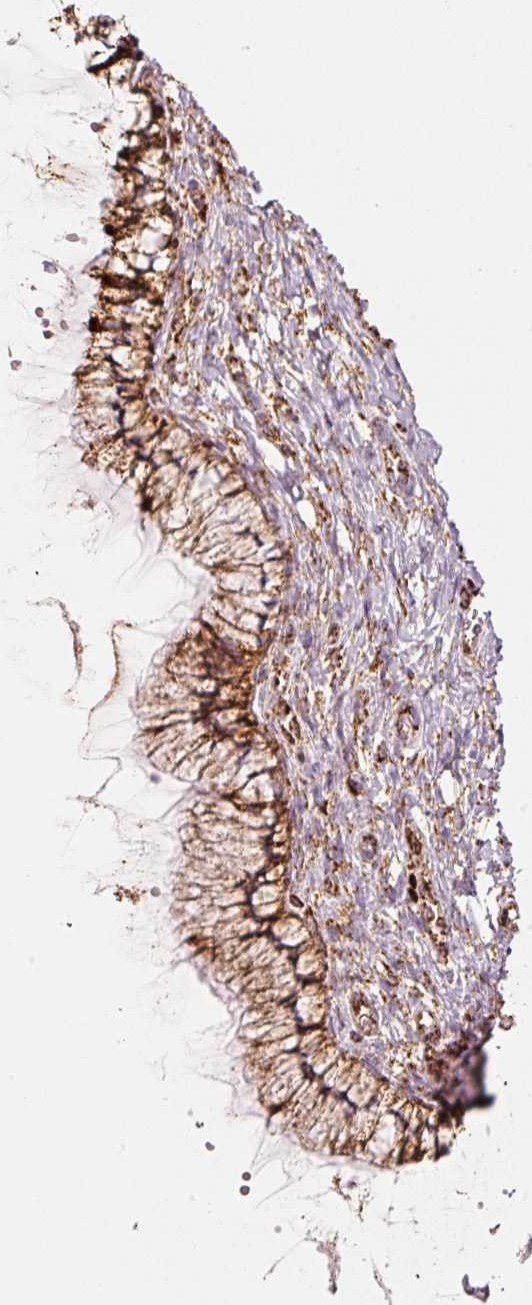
{"staining": {"intensity": "strong", "quantity": ">75%", "location": "cytoplasmic/membranous"}, "tissue": "cervix", "cell_type": "Glandular cells", "image_type": "normal", "snomed": [{"axis": "morphology", "description": "Normal tissue, NOS"}, {"axis": "topography", "description": "Cervix"}], "caption": "Approximately >75% of glandular cells in benign human cervix exhibit strong cytoplasmic/membranous protein expression as visualized by brown immunohistochemical staining.", "gene": "MT", "patient": {"sex": "female", "age": 36}}